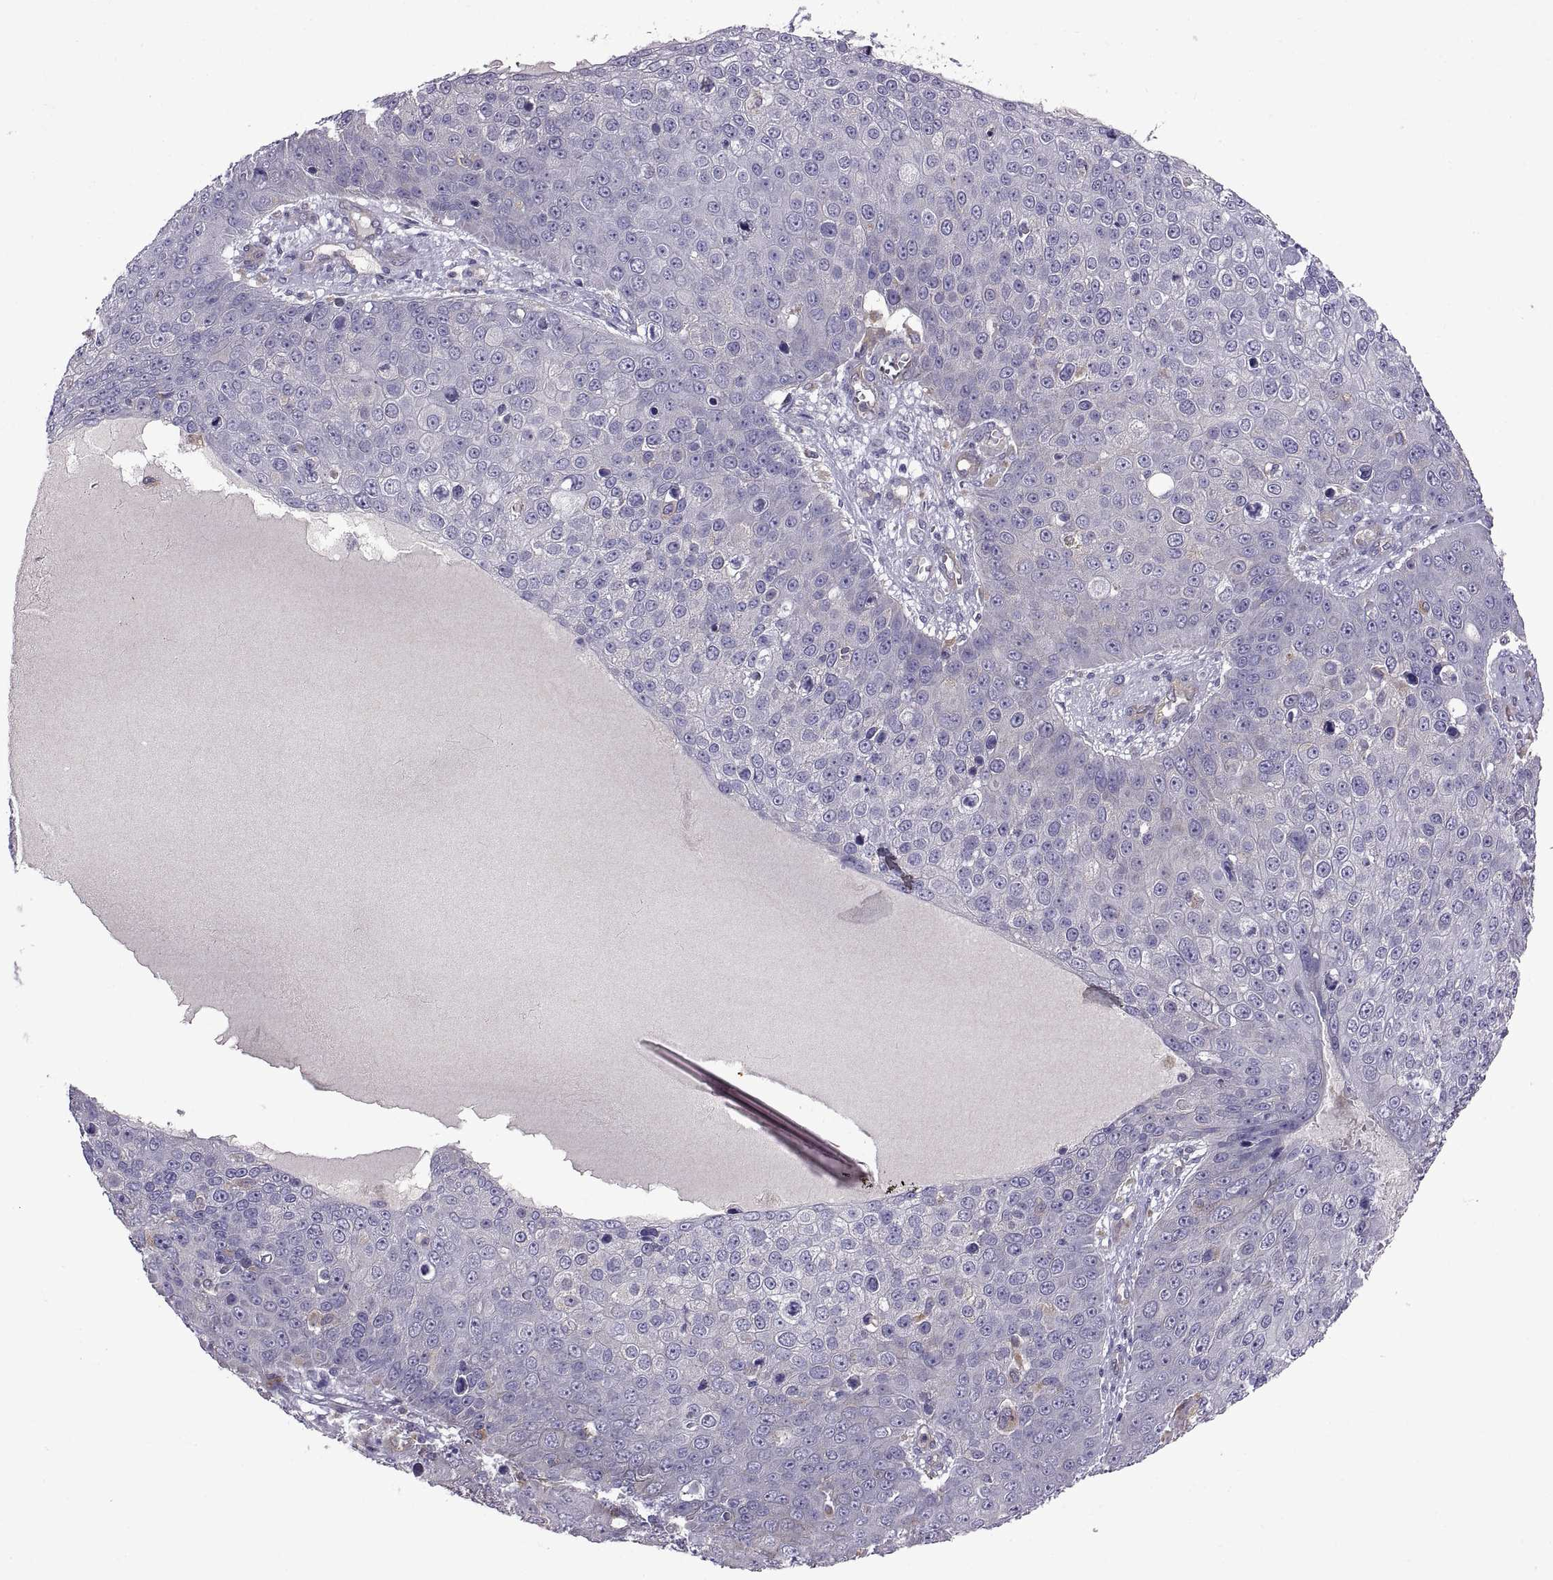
{"staining": {"intensity": "negative", "quantity": "none", "location": "none"}, "tissue": "skin cancer", "cell_type": "Tumor cells", "image_type": "cancer", "snomed": [{"axis": "morphology", "description": "Squamous cell carcinoma, NOS"}, {"axis": "topography", "description": "Skin"}], "caption": "Tumor cells show no significant protein positivity in skin cancer (squamous cell carcinoma).", "gene": "ARSL", "patient": {"sex": "male", "age": 71}}